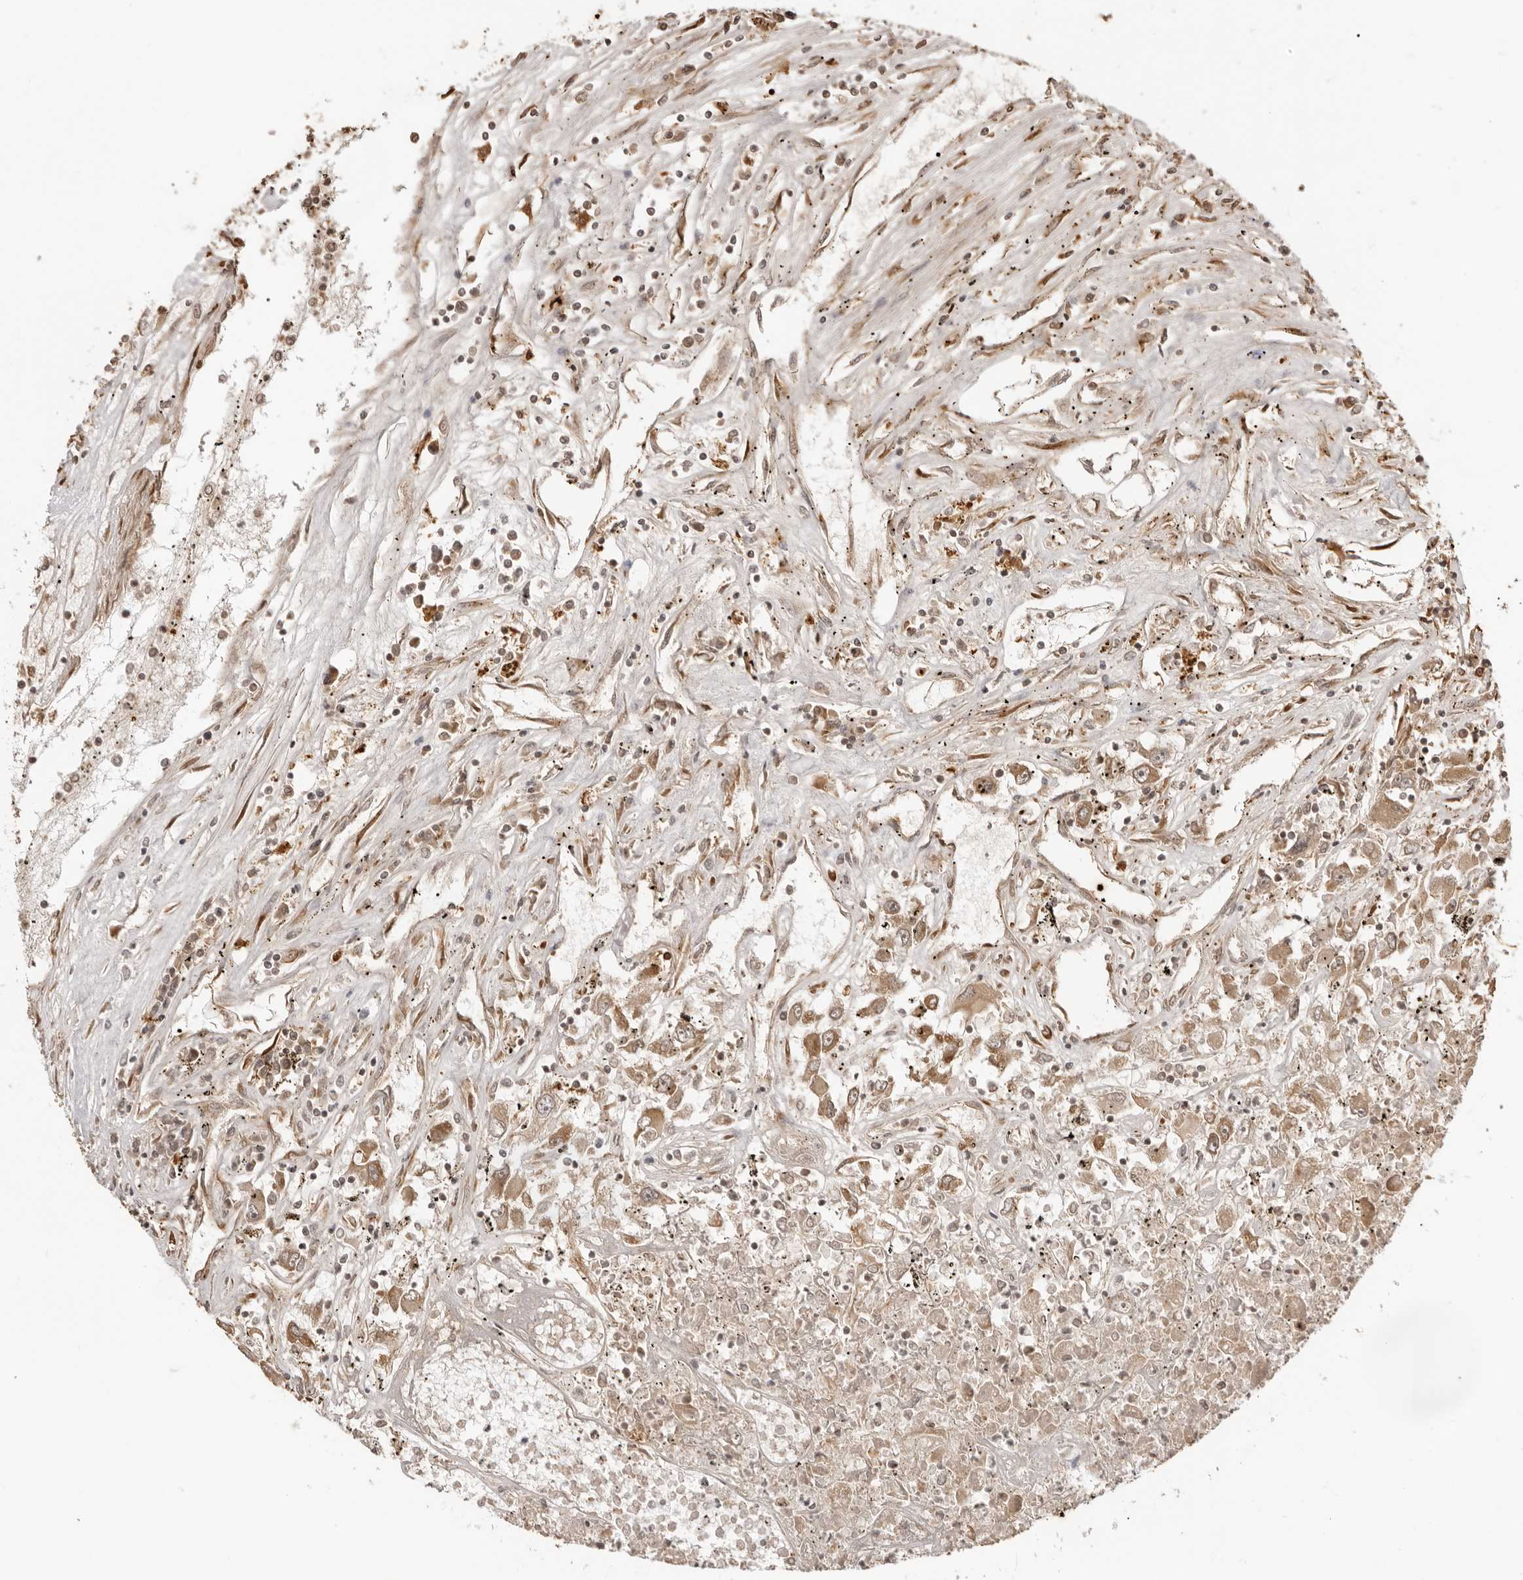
{"staining": {"intensity": "moderate", "quantity": "25%-75%", "location": "cytoplasmic/membranous"}, "tissue": "renal cancer", "cell_type": "Tumor cells", "image_type": "cancer", "snomed": [{"axis": "morphology", "description": "Adenocarcinoma, NOS"}, {"axis": "topography", "description": "Kidney"}], "caption": "This image exhibits IHC staining of renal cancer (adenocarcinoma), with medium moderate cytoplasmic/membranous expression in approximately 25%-75% of tumor cells.", "gene": "IKBKE", "patient": {"sex": "female", "age": 52}}